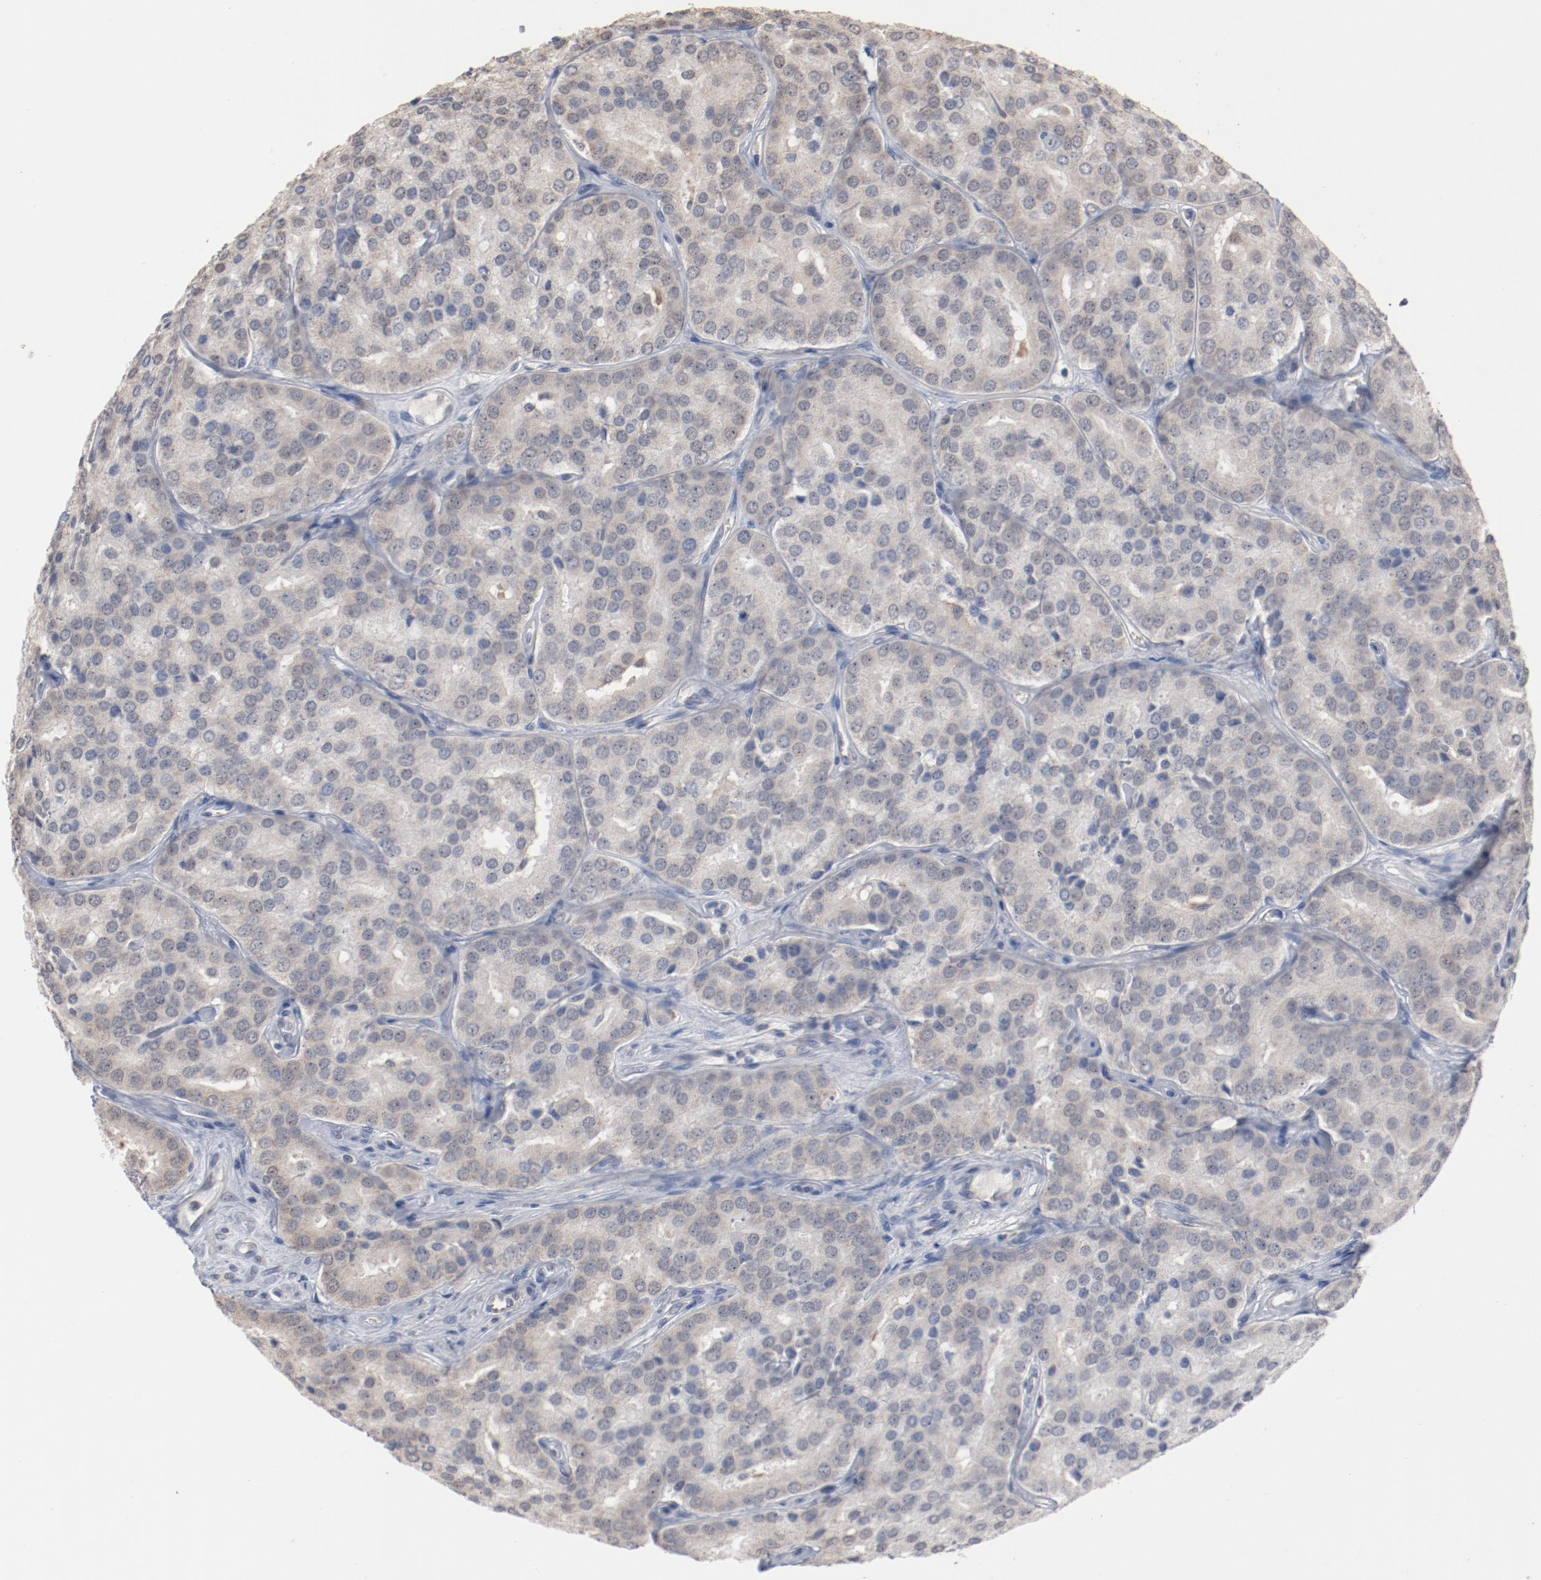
{"staining": {"intensity": "negative", "quantity": "none", "location": "none"}, "tissue": "prostate cancer", "cell_type": "Tumor cells", "image_type": "cancer", "snomed": [{"axis": "morphology", "description": "Adenocarcinoma, High grade"}, {"axis": "topography", "description": "Prostate"}], "caption": "Tumor cells are negative for protein expression in human prostate high-grade adenocarcinoma.", "gene": "ERICH1", "patient": {"sex": "male", "age": 64}}